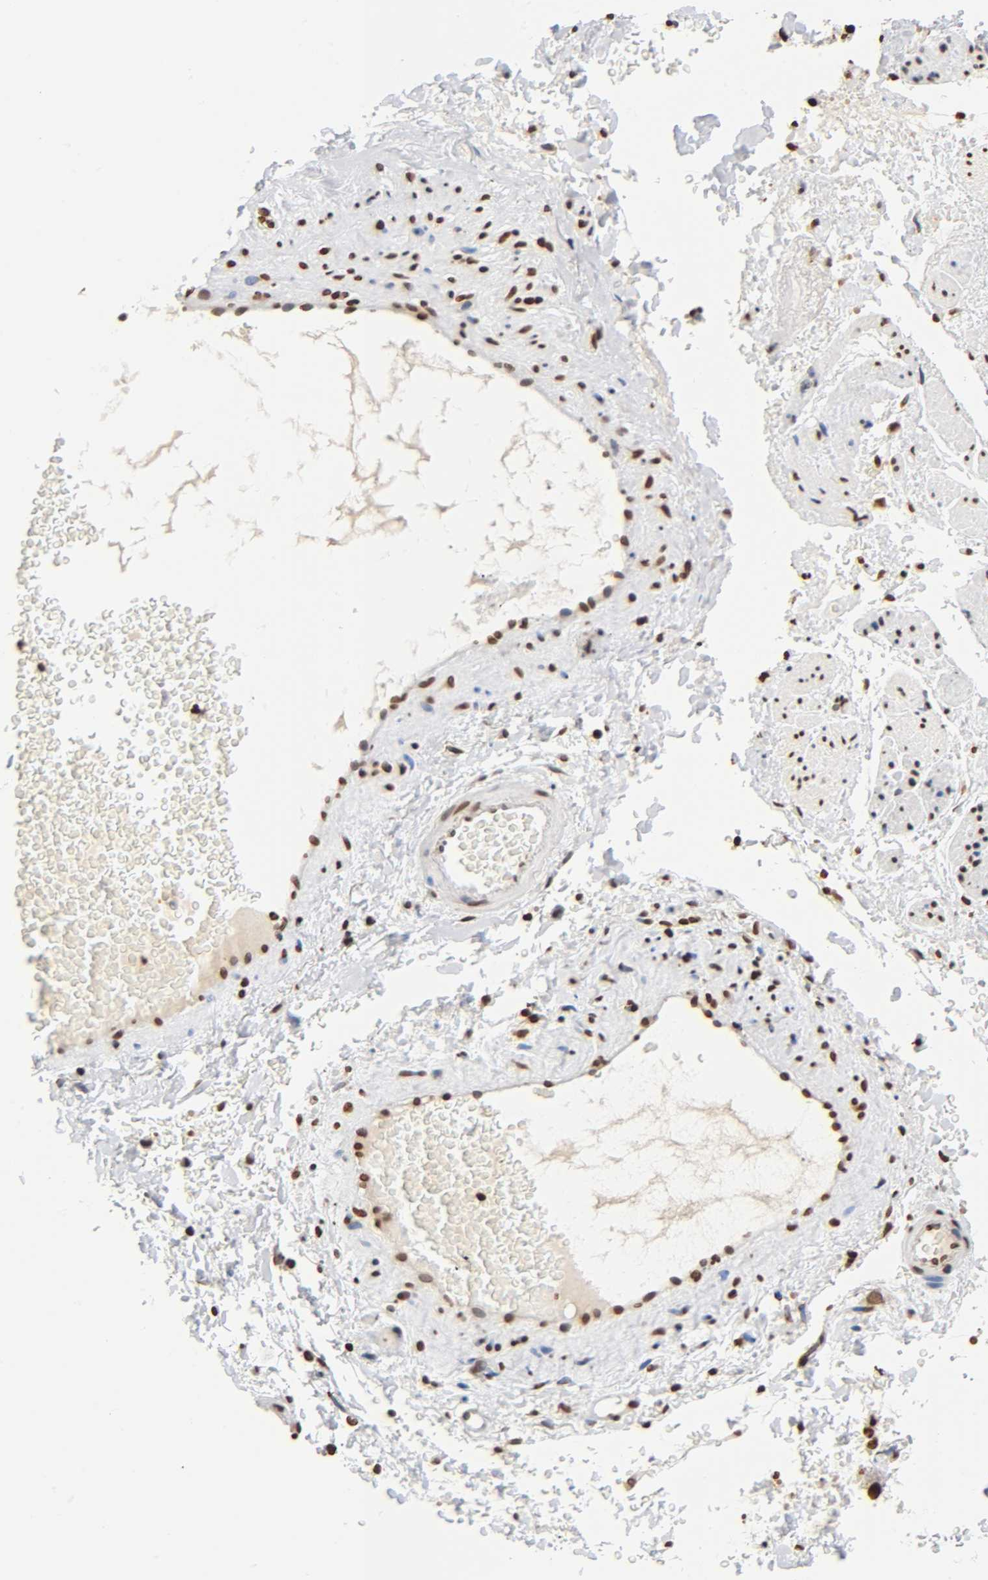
{"staining": {"intensity": "moderate", "quantity": ">75%", "location": "nuclear"}, "tissue": "adipose tissue", "cell_type": "Adipocytes", "image_type": "normal", "snomed": [{"axis": "morphology", "description": "Normal tissue, NOS"}, {"axis": "topography", "description": "Soft tissue"}, {"axis": "topography", "description": "Peripheral nerve tissue"}], "caption": "This histopathology image exhibits IHC staining of normal adipose tissue, with medium moderate nuclear positivity in approximately >75% of adipocytes.", "gene": "HOXA6", "patient": {"sex": "female", "age": 71}}